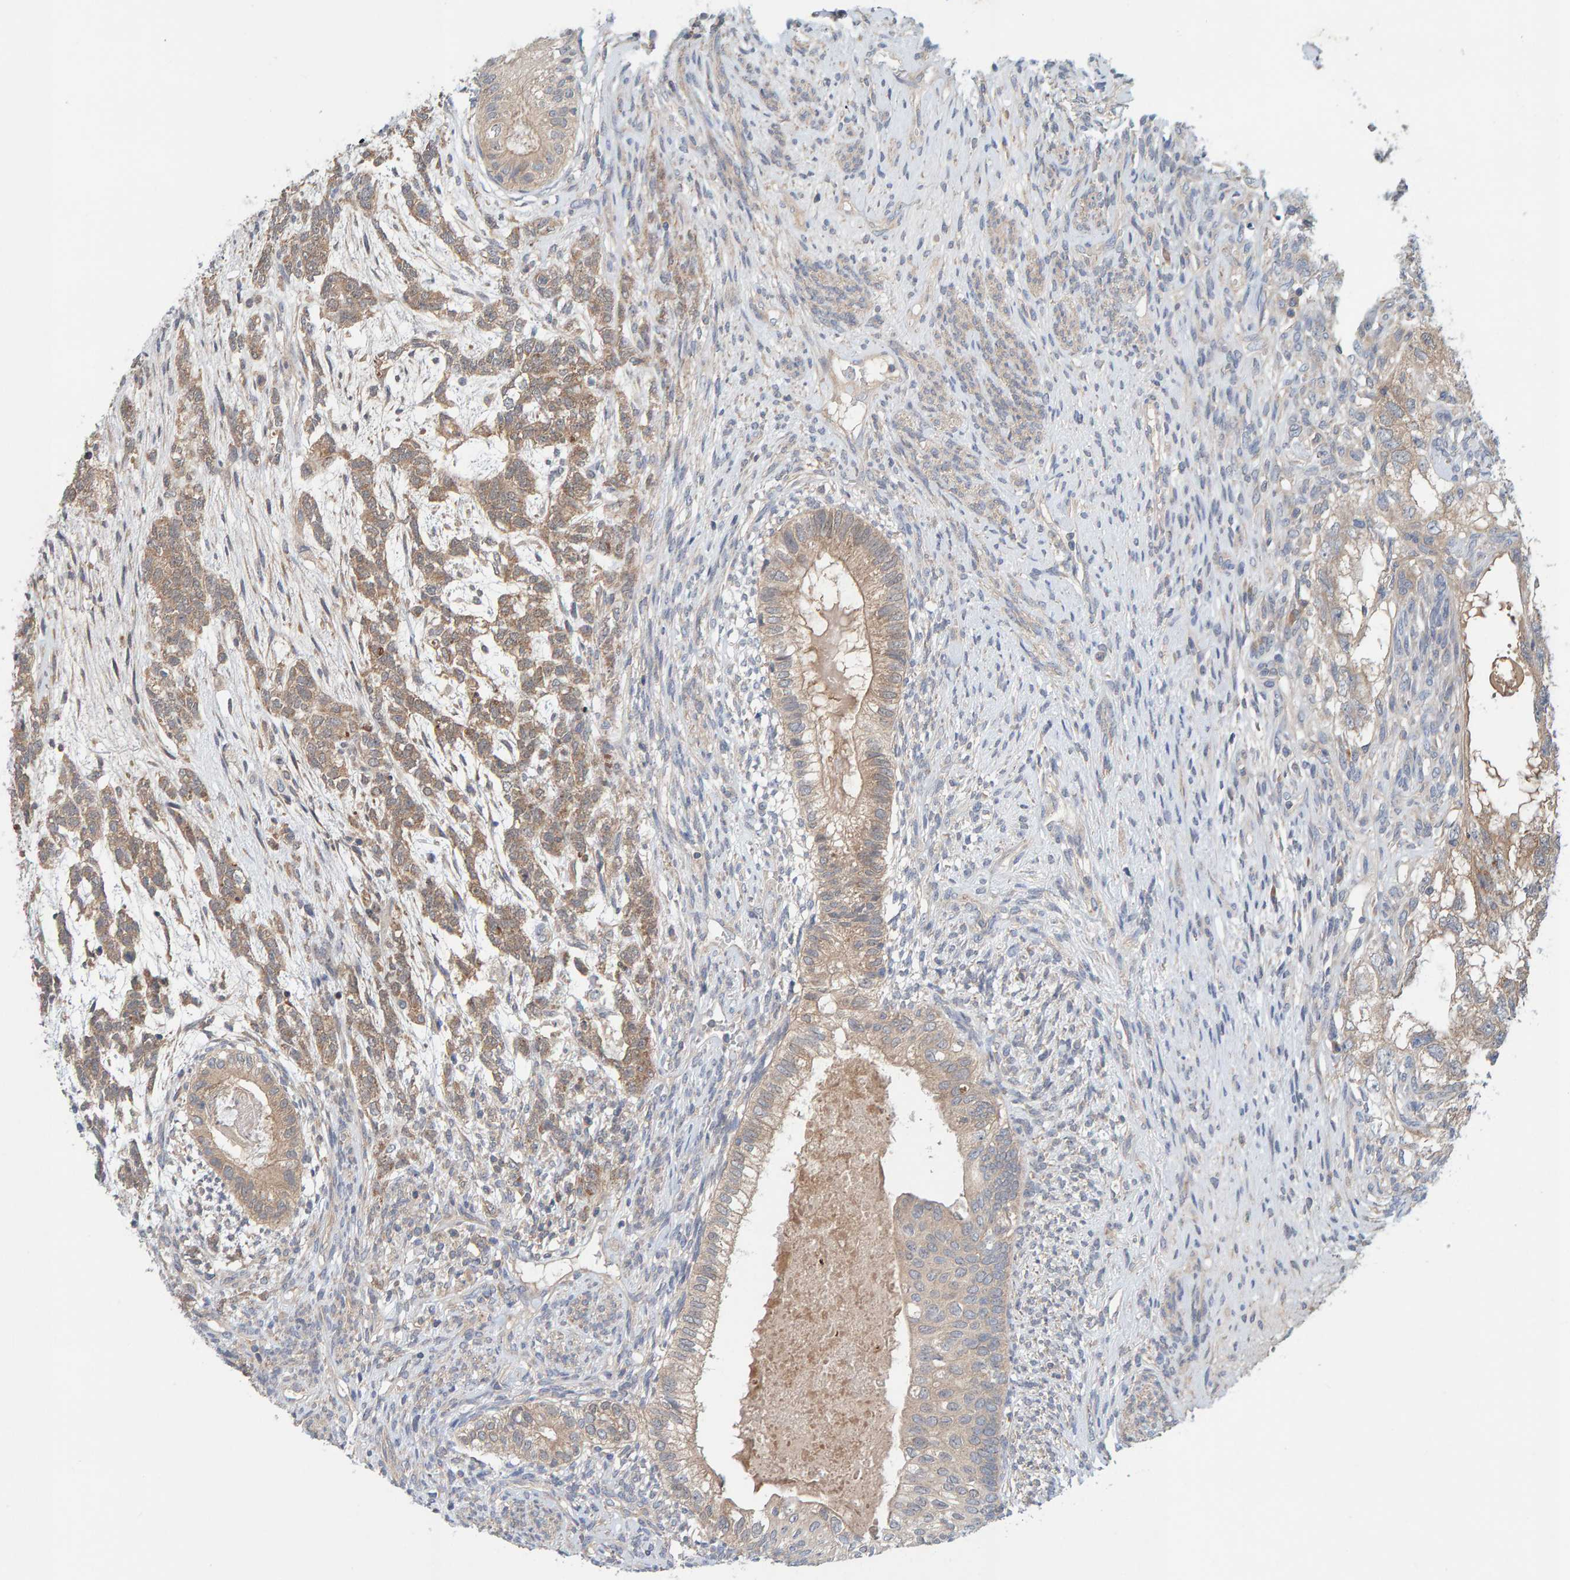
{"staining": {"intensity": "weak", "quantity": ">75%", "location": "cytoplasmic/membranous"}, "tissue": "testis cancer", "cell_type": "Tumor cells", "image_type": "cancer", "snomed": [{"axis": "morphology", "description": "Seminoma, NOS"}, {"axis": "topography", "description": "Testis"}], "caption": "This image demonstrates seminoma (testis) stained with immunohistochemistry to label a protein in brown. The cytoplasmic/membranous of tumor cells show weak positivity for the protein. Nuclei are counter-stained blue.", "gene": "TATDN1", "patient": {"sex": "male", "age": 28}}